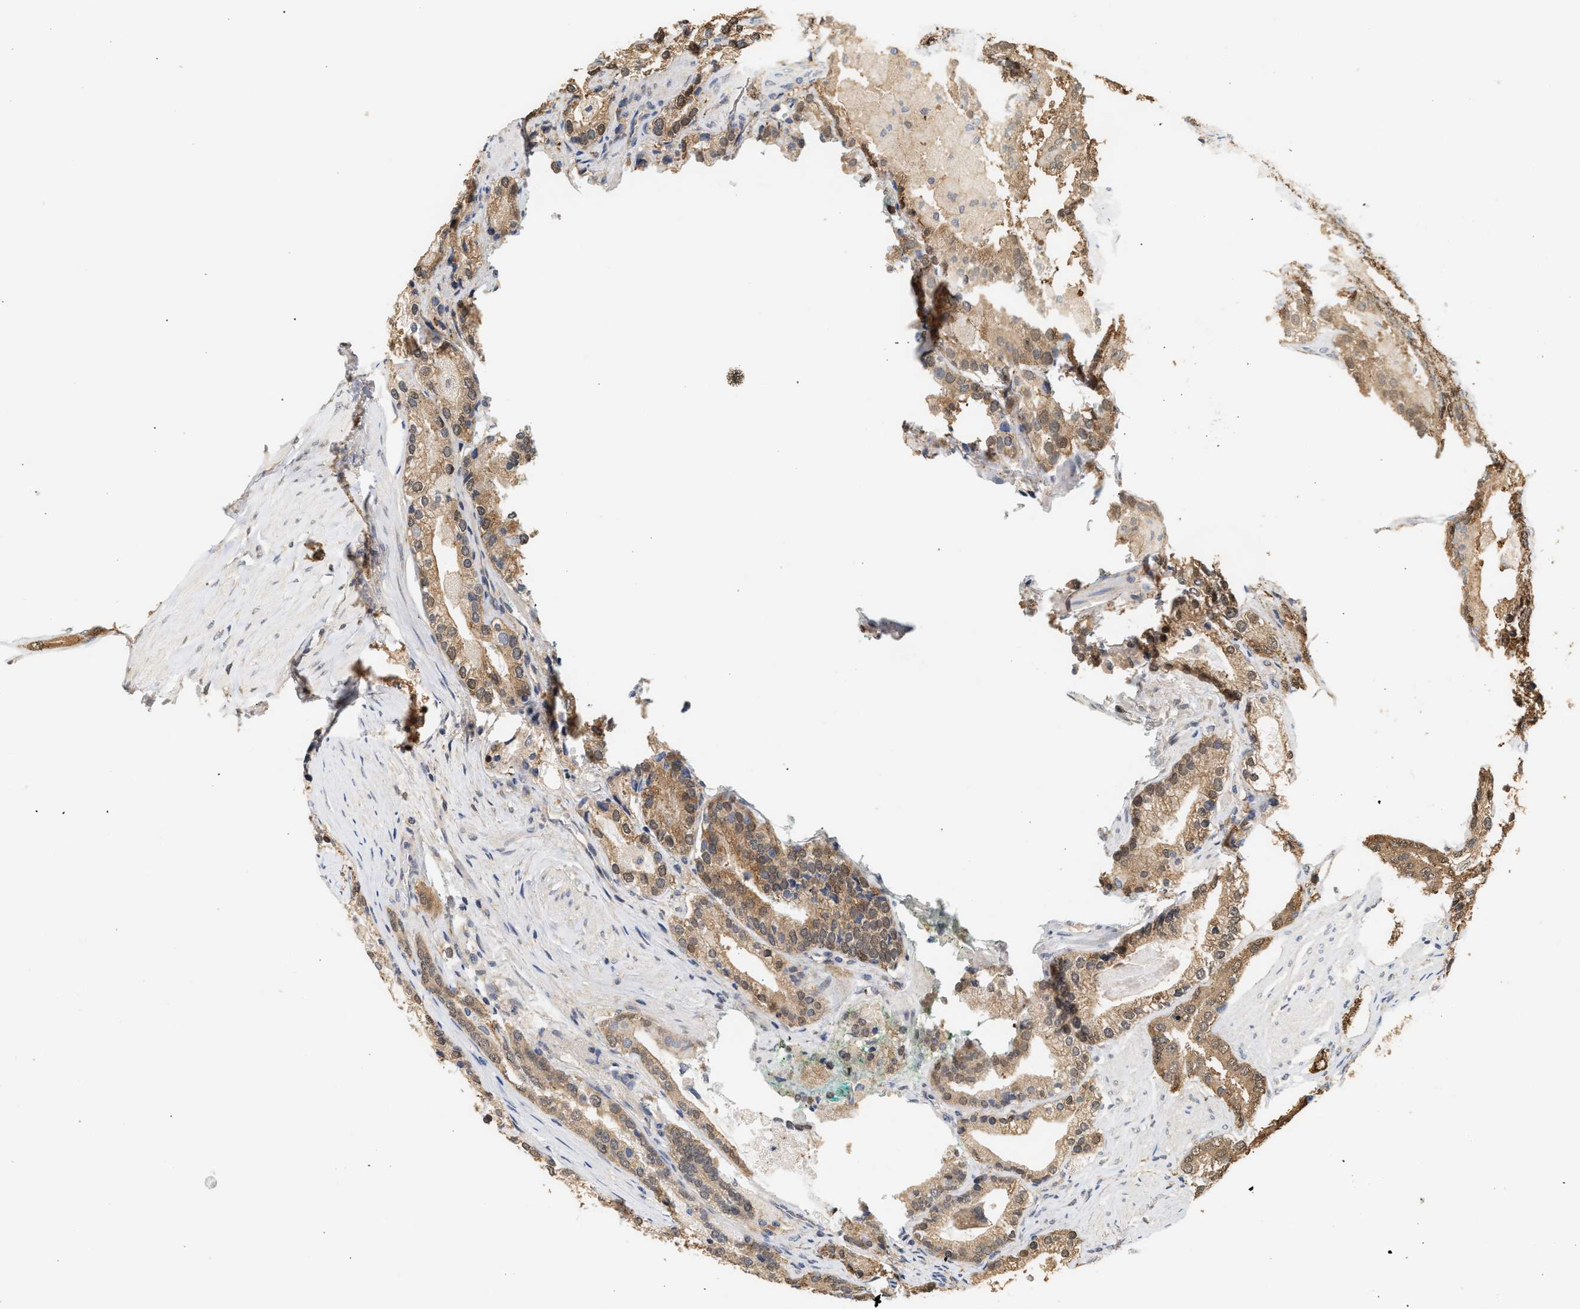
{"staining": {"intensity": "moderate", "quantity": ">75%", "location": "cytoplasmic/membranous"}, "tissue": "prostate cancer", "cell_type": "Tumor cells", "image_type": "cancer", "snomed": [{"axis": "morphology", "description": "Adenocarcinoma, High grade"}, {"axis": "topography", "description": "Prostate"}], "caption": "An immunohistochemistry (IHC) histopathology image of neoplastic tissue is shown. Protein staining in brown shows moderate cytoplasmic/membranous positivity in high-grade adenocarcinoma (prostate) within tumor cells. Nuclei are stained in blue.", "gene": "ABHD5", "patient": {"sex": "male", "age": 63}}